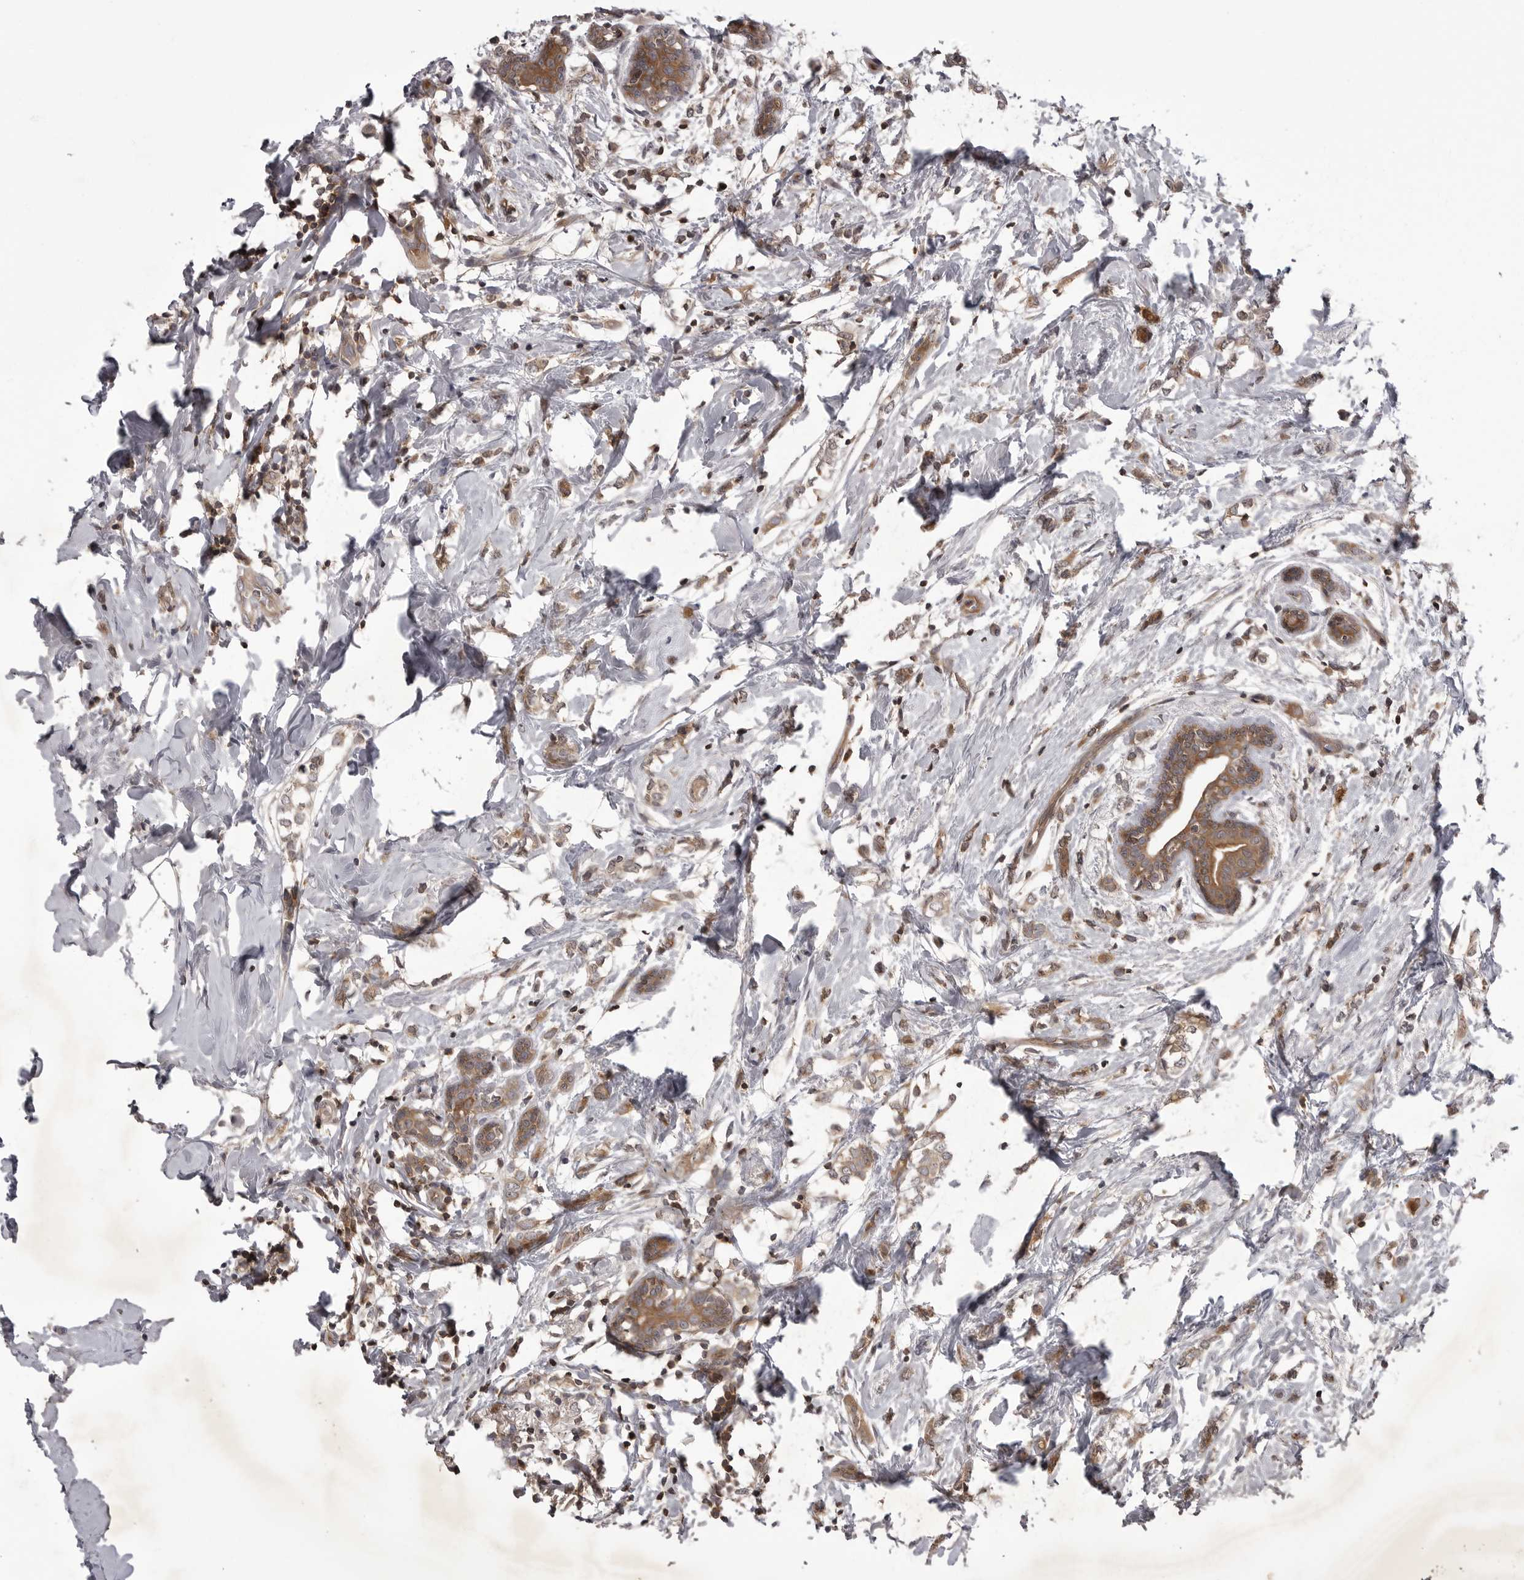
{"staining": {"intensity": "moderate", "quantity": ">75%", "location": "cytoplasmic/membranous"}, "tissue": "breast cancer", "cell_type": "Tumor cells", "image_type": "cancer", "snomed": [{"axis": "morphology", "description": "Normal tissue, NOS"}, {"axis": "morphology", "description": "Lobular carcinoma"}, {"axis": "topography", "description": "Breast"}], "caption": "Immunohistochemistry (IHC) of lobular carcinoma (breast) demonstrates medium levels of moderate cytoplasmic/membranous positivity in about >75% of tumor cells.", "gene": "STK24", "patient": {"sex": "female", "age": 47}}